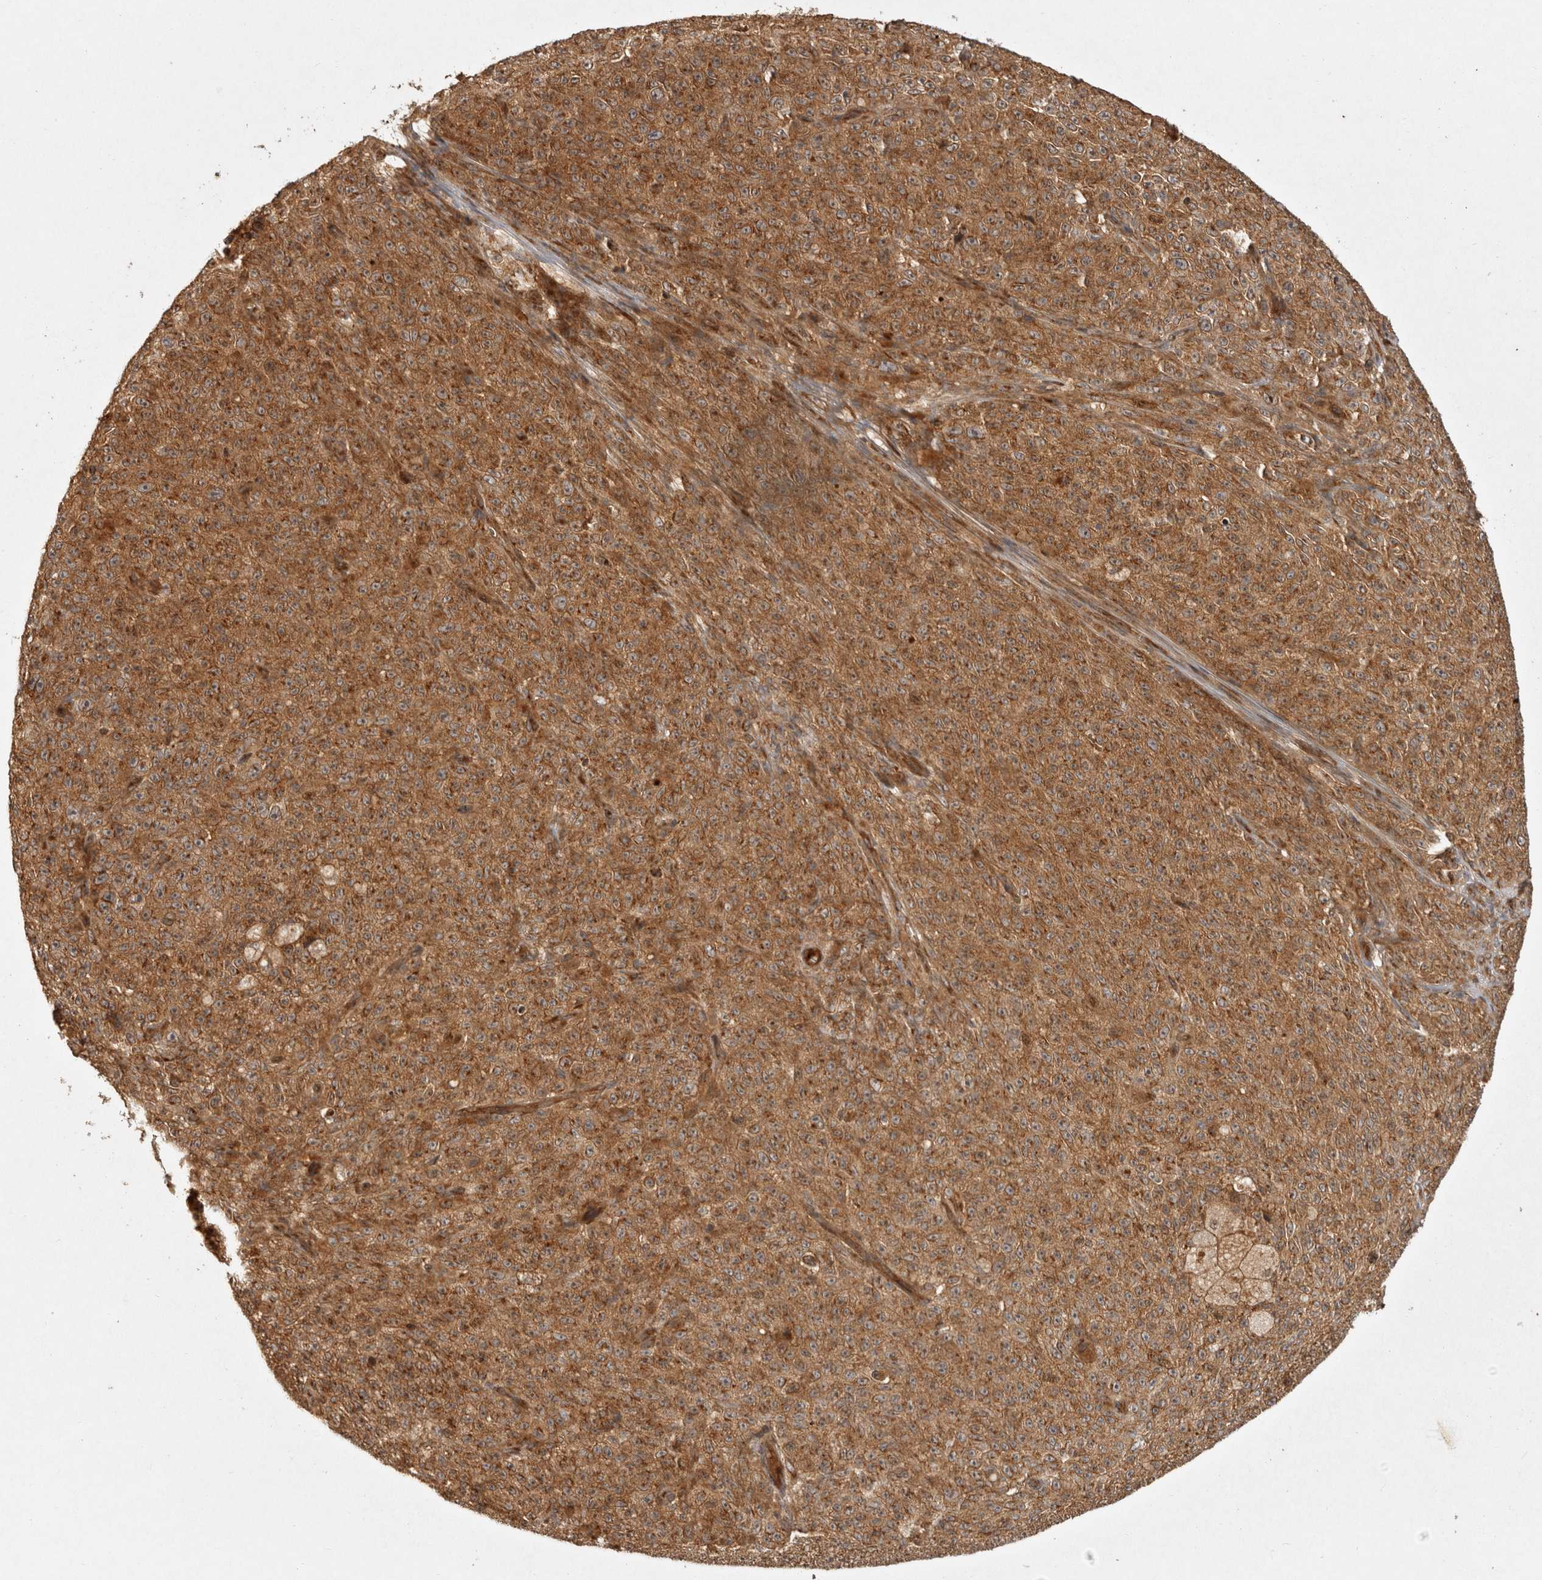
{"staining": {"intensity": "moderate", "quantity": ">75%", "location": "cytoplasmic/membranous"}, "tissue": "melanoma", "cell_type": "Tumor cells", "image_type": "cancer", "snomed": [{"axis": "morphology", "description": "Malignant melanoma, NOS"}, {"axis": "topography", "description": "Skin"}], "caption": "Moderate cytoplasmic/membranous expression for a protein is seen in approximately >75% of tumor cells of melanoma using immunohistochemistry.", "gene": "CAMSAP2", "patient": {"sex": "female", "age": 82}}